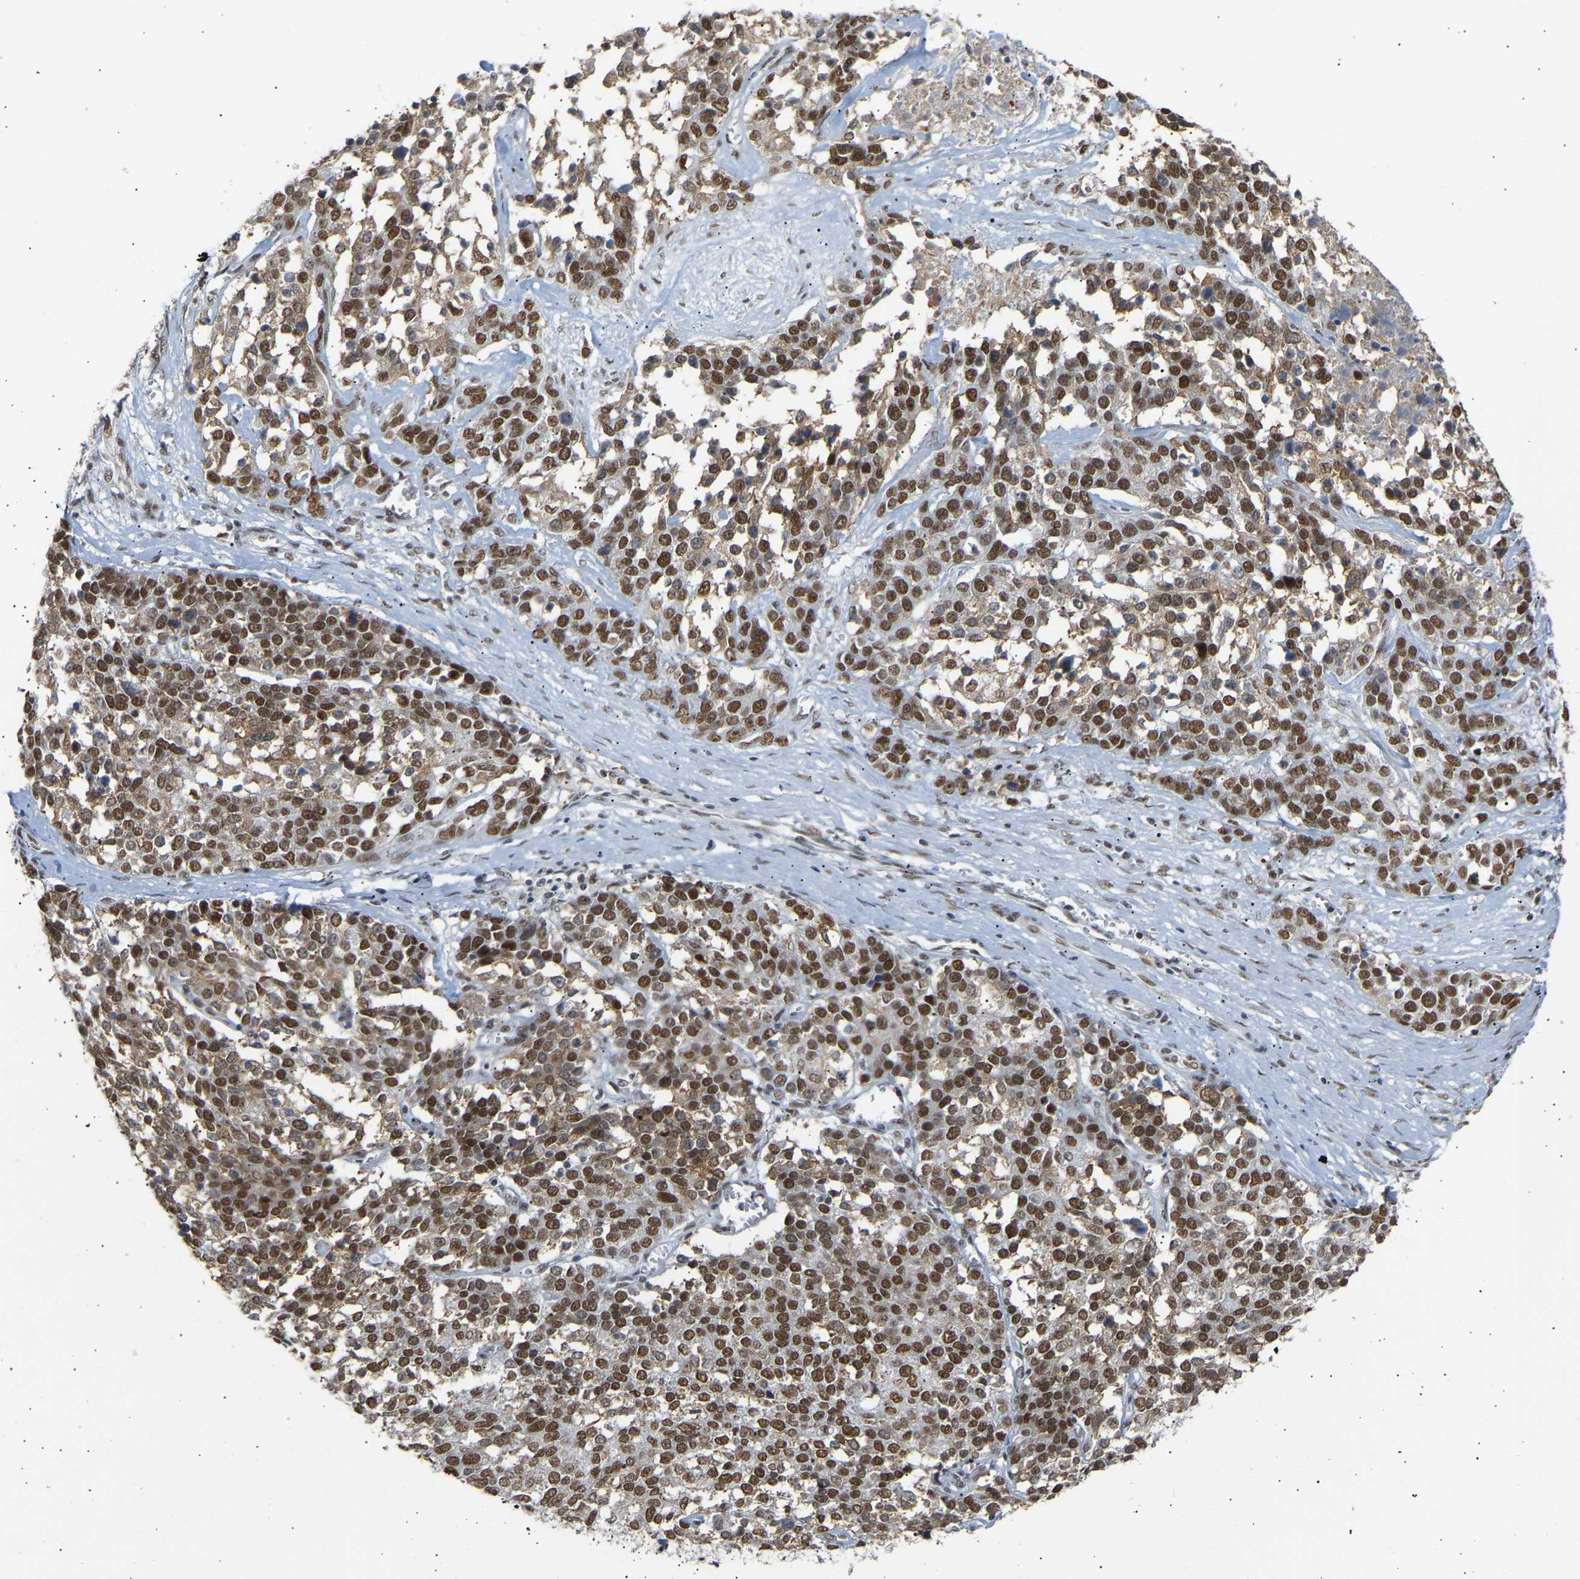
{"staining": {"intensity": "moderate", "quantity": ">75%", "location": "nuclear"}, "tissue": "ovarian cancer", "cell_type": "Tumor cells", "image_type": "cancer", "snomed": [{"axis": "morphology", "description": "Cystadenocarcinoma, serous, NOS"}, {"axis": "topography", "description": "Ovary"}], "caption": "Moderate nuclear positivity for a protein is identified in approximately >75% of tumor cells of ovarian serous cystadenocarcinoma using immunohistochemistry.", "gene": "NELFB", "patient": {"sex": "female", "age": 44}}